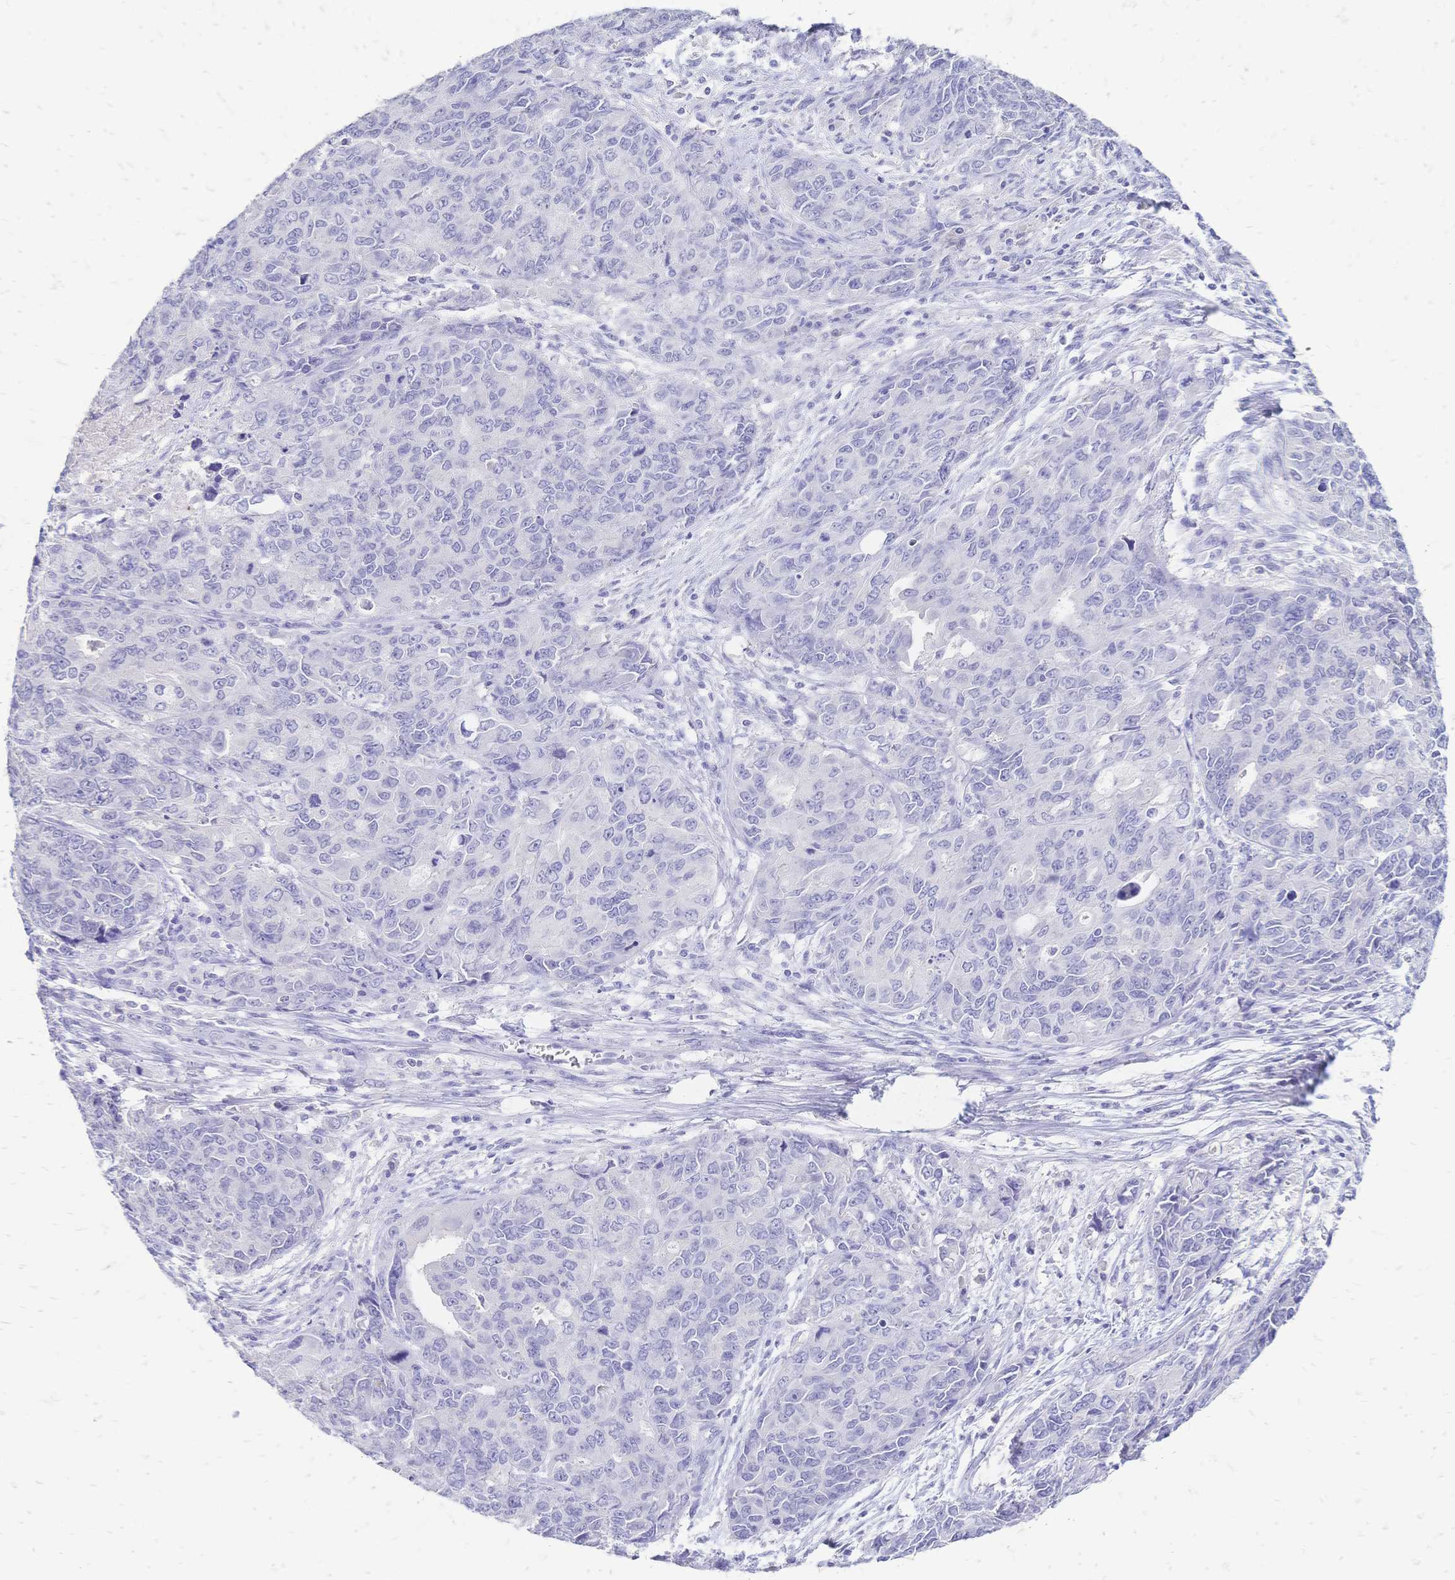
{"staining": {"intensity": "negative", "quantity": "none", "location": "none"}, "tissue": "endometrial cancer", "cell_type": "Tumor cells", "image_type": "cancer", "snomed": [{"axis": "morphology", "description": "Adenocarcinoma, NOS"}, {"axis": "topography", "description": "Uterus"}], "caption": "Immunohistochemistry (IHC) photomicrograph of neoplastic tissue: human adenocarcinoma (endometrial) stained with DAB shows no significant protein positivity in tumor cells.", "gene": "FA2H", "patient": {"sex": "female", "age": 79}}